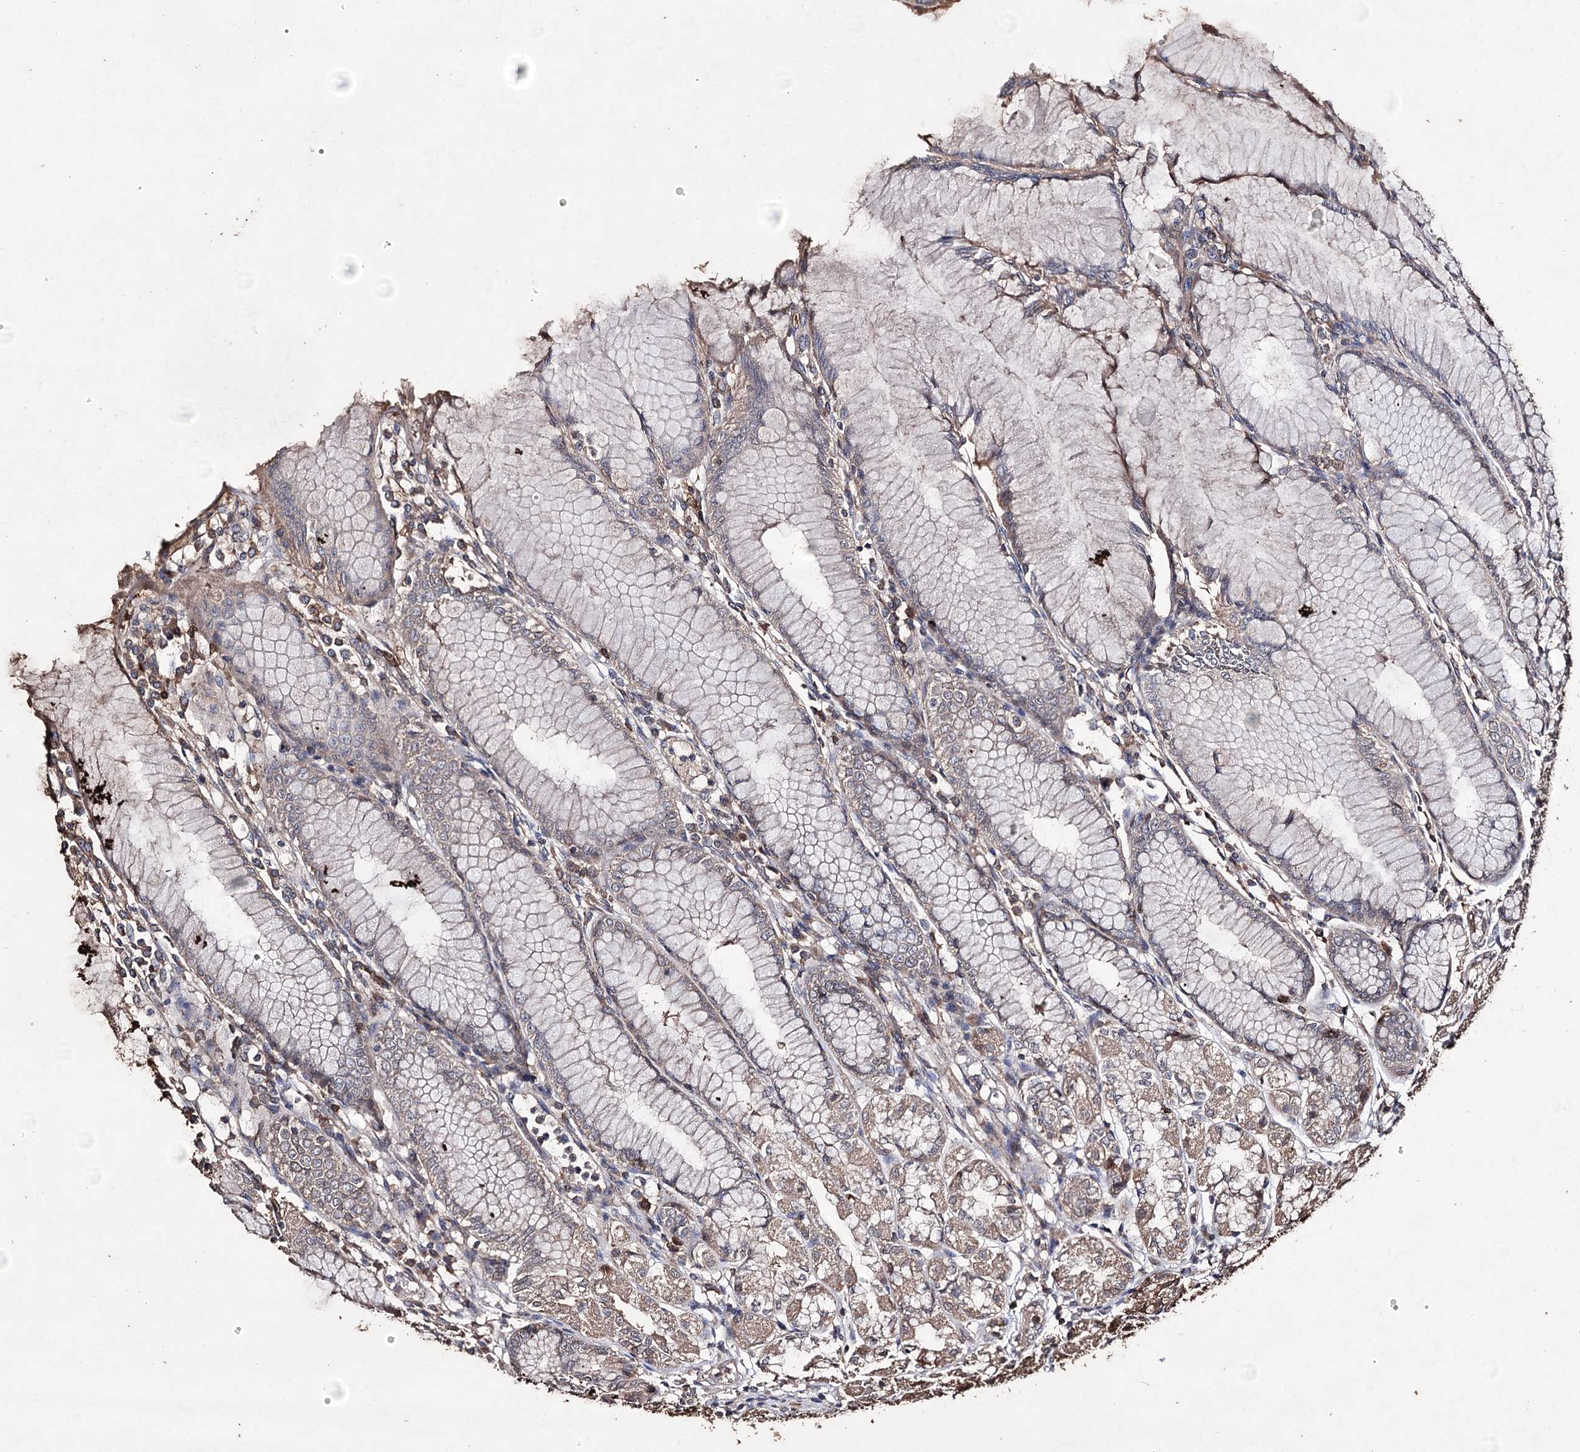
{"staining": {"intensity": "strong", "quantity": "25%-75%", "location": "cytoplasmic/membranous"}, "tissue": "stomach", "cell_type": "Glandular cells", "image_type": "normal", "snomed": [{"axis": "morphology", "description": "Normal tissue, NOS"}, {"axis": "topography", "description": "Stomach"}], "caption": "The immunohistochemical stain shows strong cytoplasmic/membranous expression in glandular cells of benign stomach. (DAB (3,3'-diaminobenzidine) IHC, brown staining for protein, blue staining for nuclei).", "gene": "ZNF662", "patient": {"sex": "female", "age": 57}}